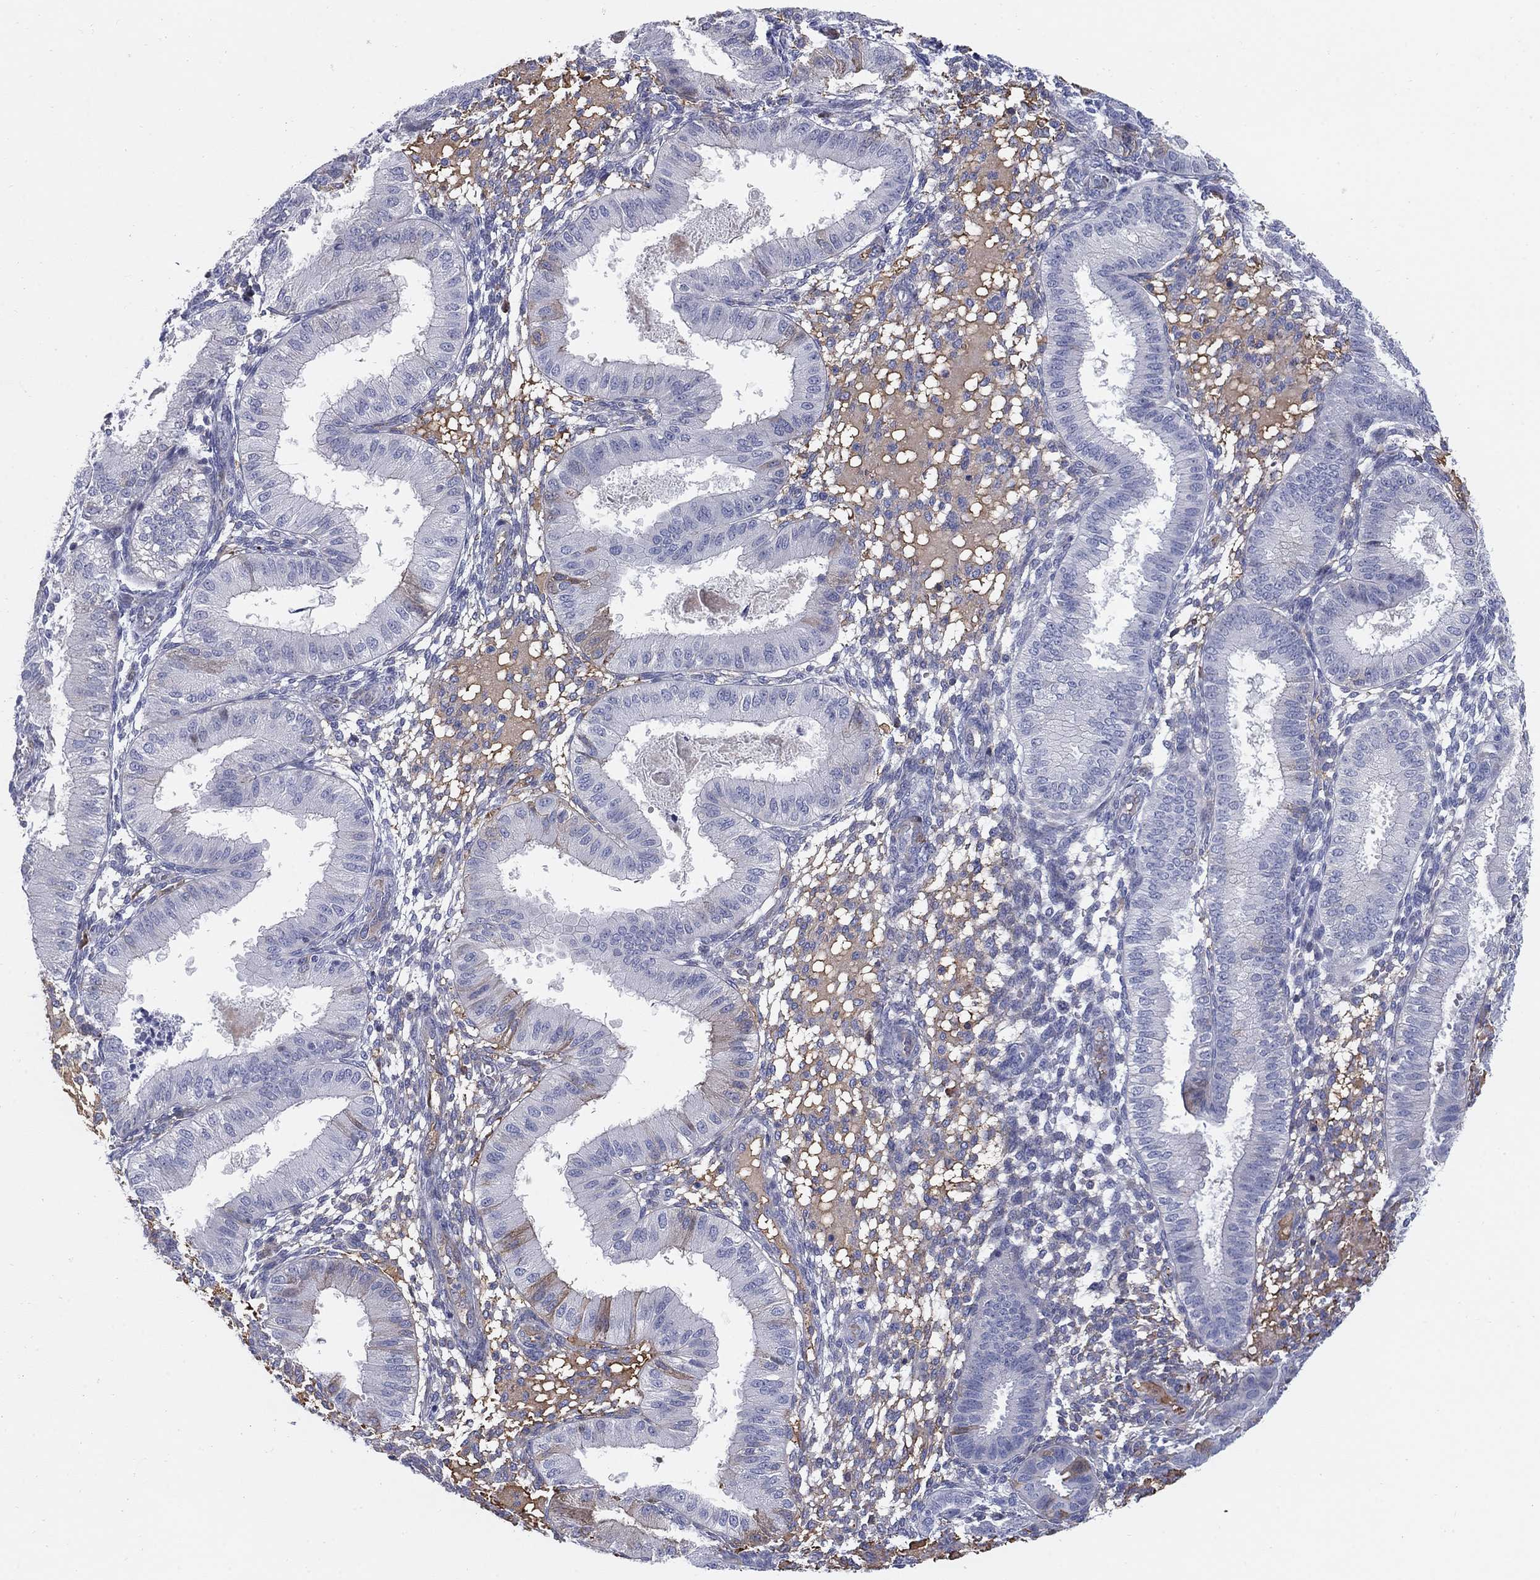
{"staining": {"intensity": "negative", "quantity": "none", "location": "none"}, "tissue": "endometrium", "cell_type": "Cells in endometrial stroma", "image_type": "normal", "snomed": [{"axis": "morphology", "description": "Normal tissue, NOS"}, {"axis": "topography", "description": "Endometrium"}], "caption": "IHC of benign endometrium displays no staining in cells in endometrial stroma. (DAB (3,3'-diaminobenzidine) immunohistochemistry, high magnification).", "gene": "HEATR4", "patient": {"sex": "female", "age": 43}}